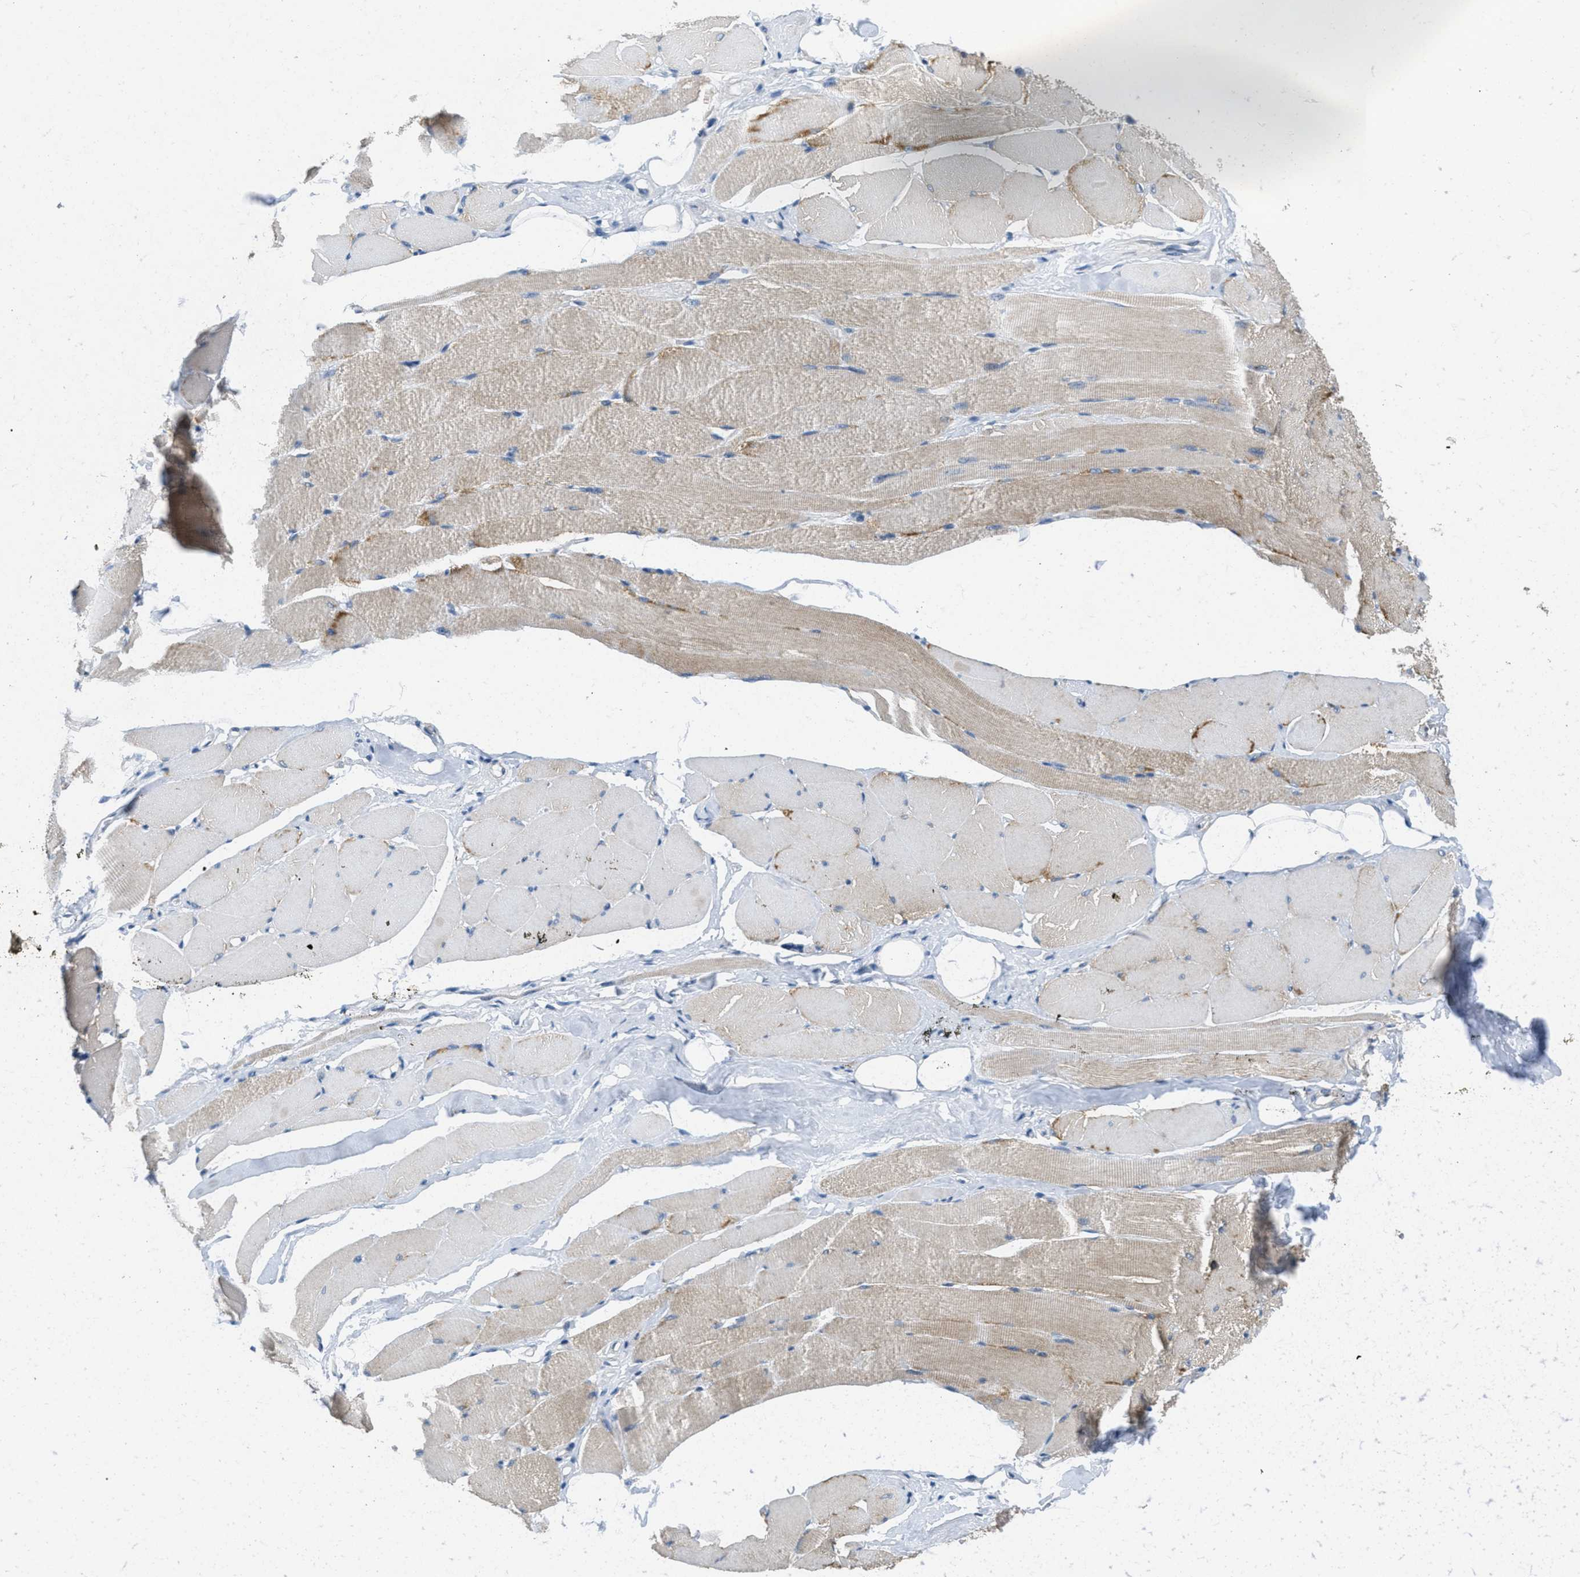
{"staining": {"intensity": "weak", "quantity": "25%-75%", "location": "cytoplasmic/membranous"}, "tissue": "skeletal muscle", "cell_type": "Myocytes", "image_type": "normal", "snomed": [{"axis": "morphology", "description": "Normal tissue, NOS"}, {"axis": "topography", "description": "Skeletal muscle"}, {"axis": "topography", "description": "Peripheral nerve tissue"}], "caption": "Immunohistochemical staining of benign skeletal muscle reveals low levels of weak cytoplasmic/membranous staining in about 25%-75% of myocytes.", "gene": "TOMM70", "patient": {"sex": "female", "age": 84}}